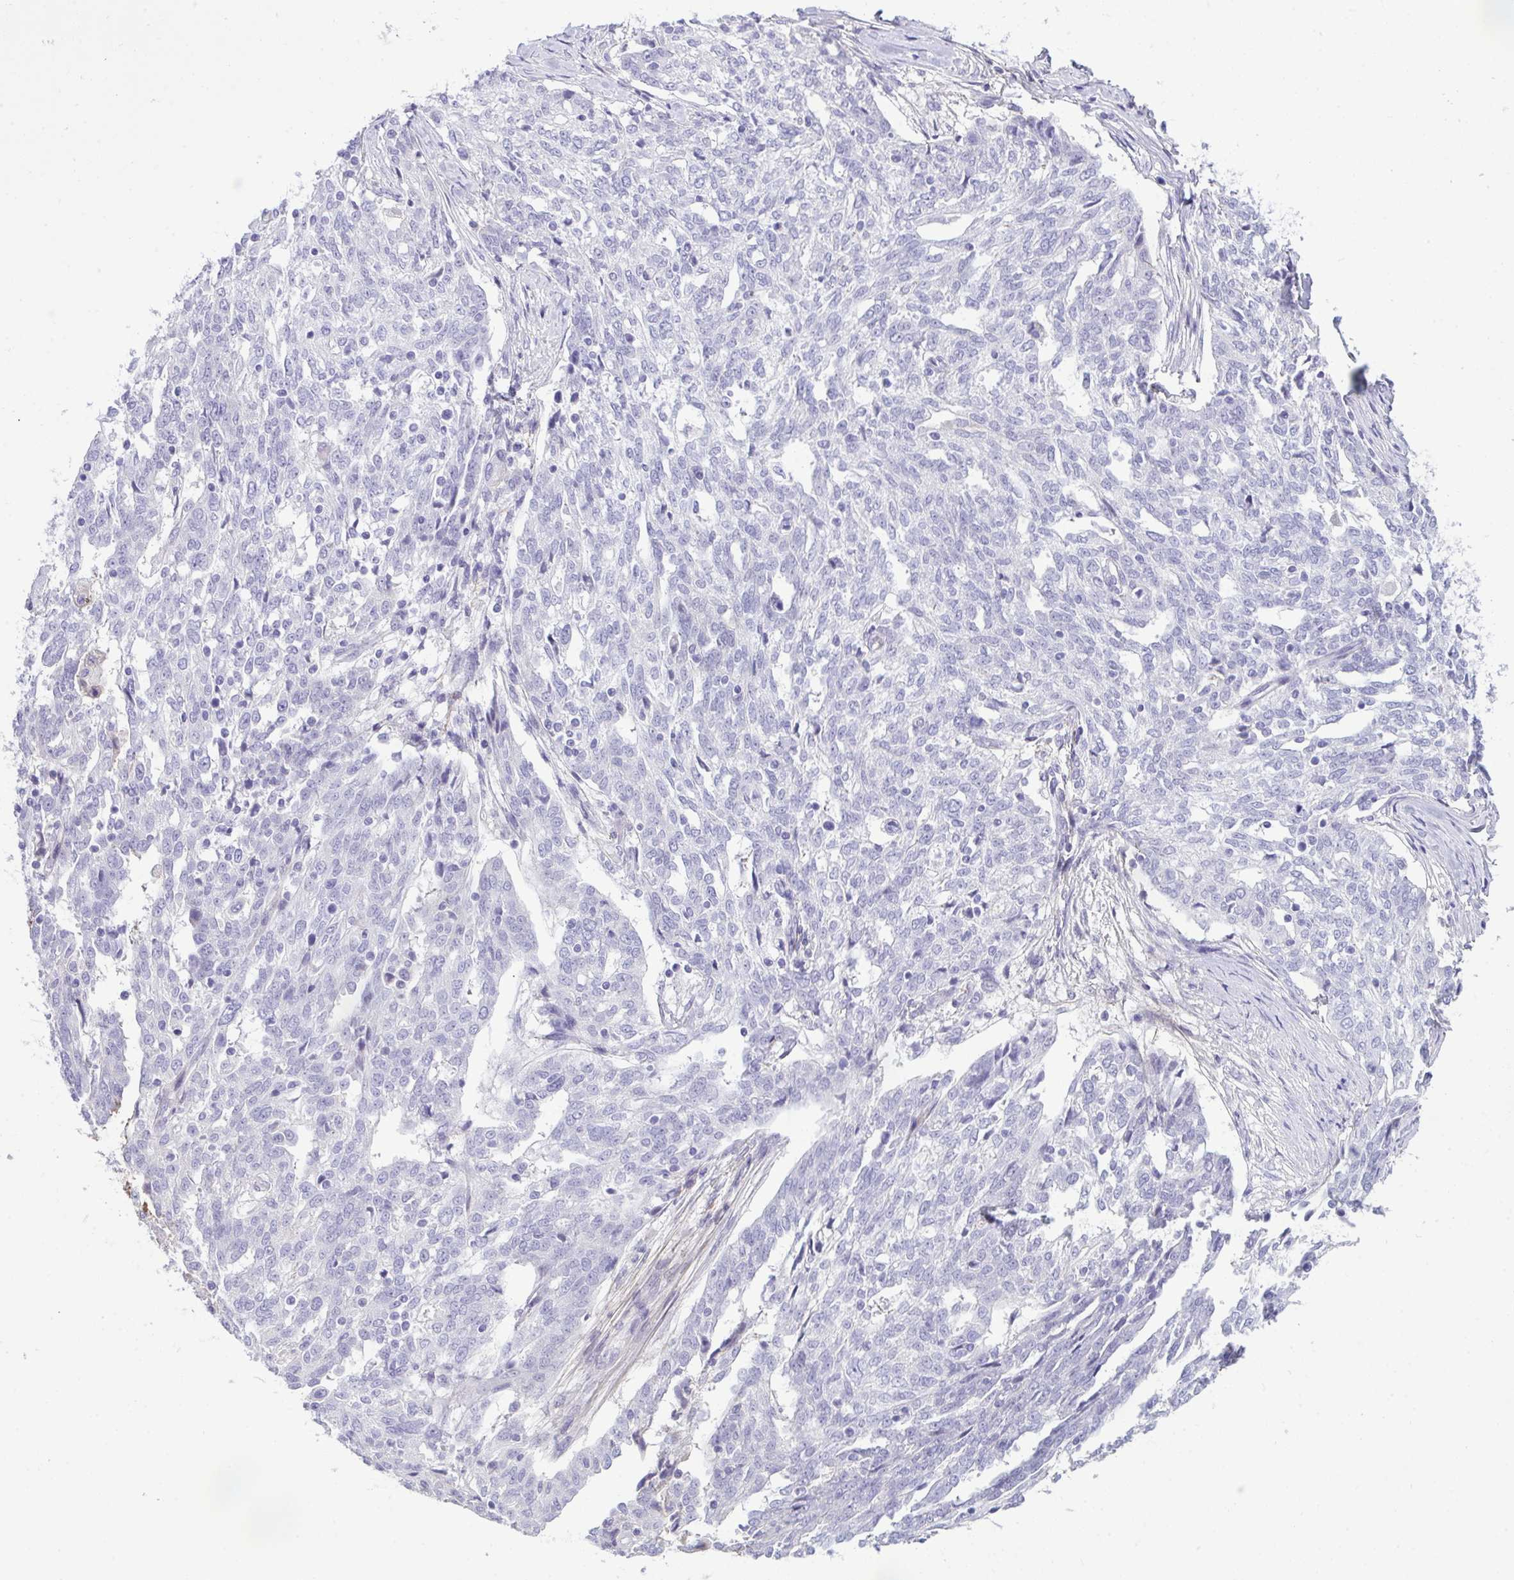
{"staining": {"intensity": "negative", "quantity": "none", "location": "none"}, "tissue": "ovarian cancer", "cell_type": "Tumor cells", "image_type": "cancer", "snomed": [{"axis": "morphology", "description": "Cystadenocarcinoma, serous, NOS"}, {"axis": "topography", "description": "Ovary"}], "caption": "Tumor cells are negative for protein expression in human ovarian serous cystadenocarcinoma.", "gene": "PIGZ", "patient": {"sex": "female", "age": 67}}